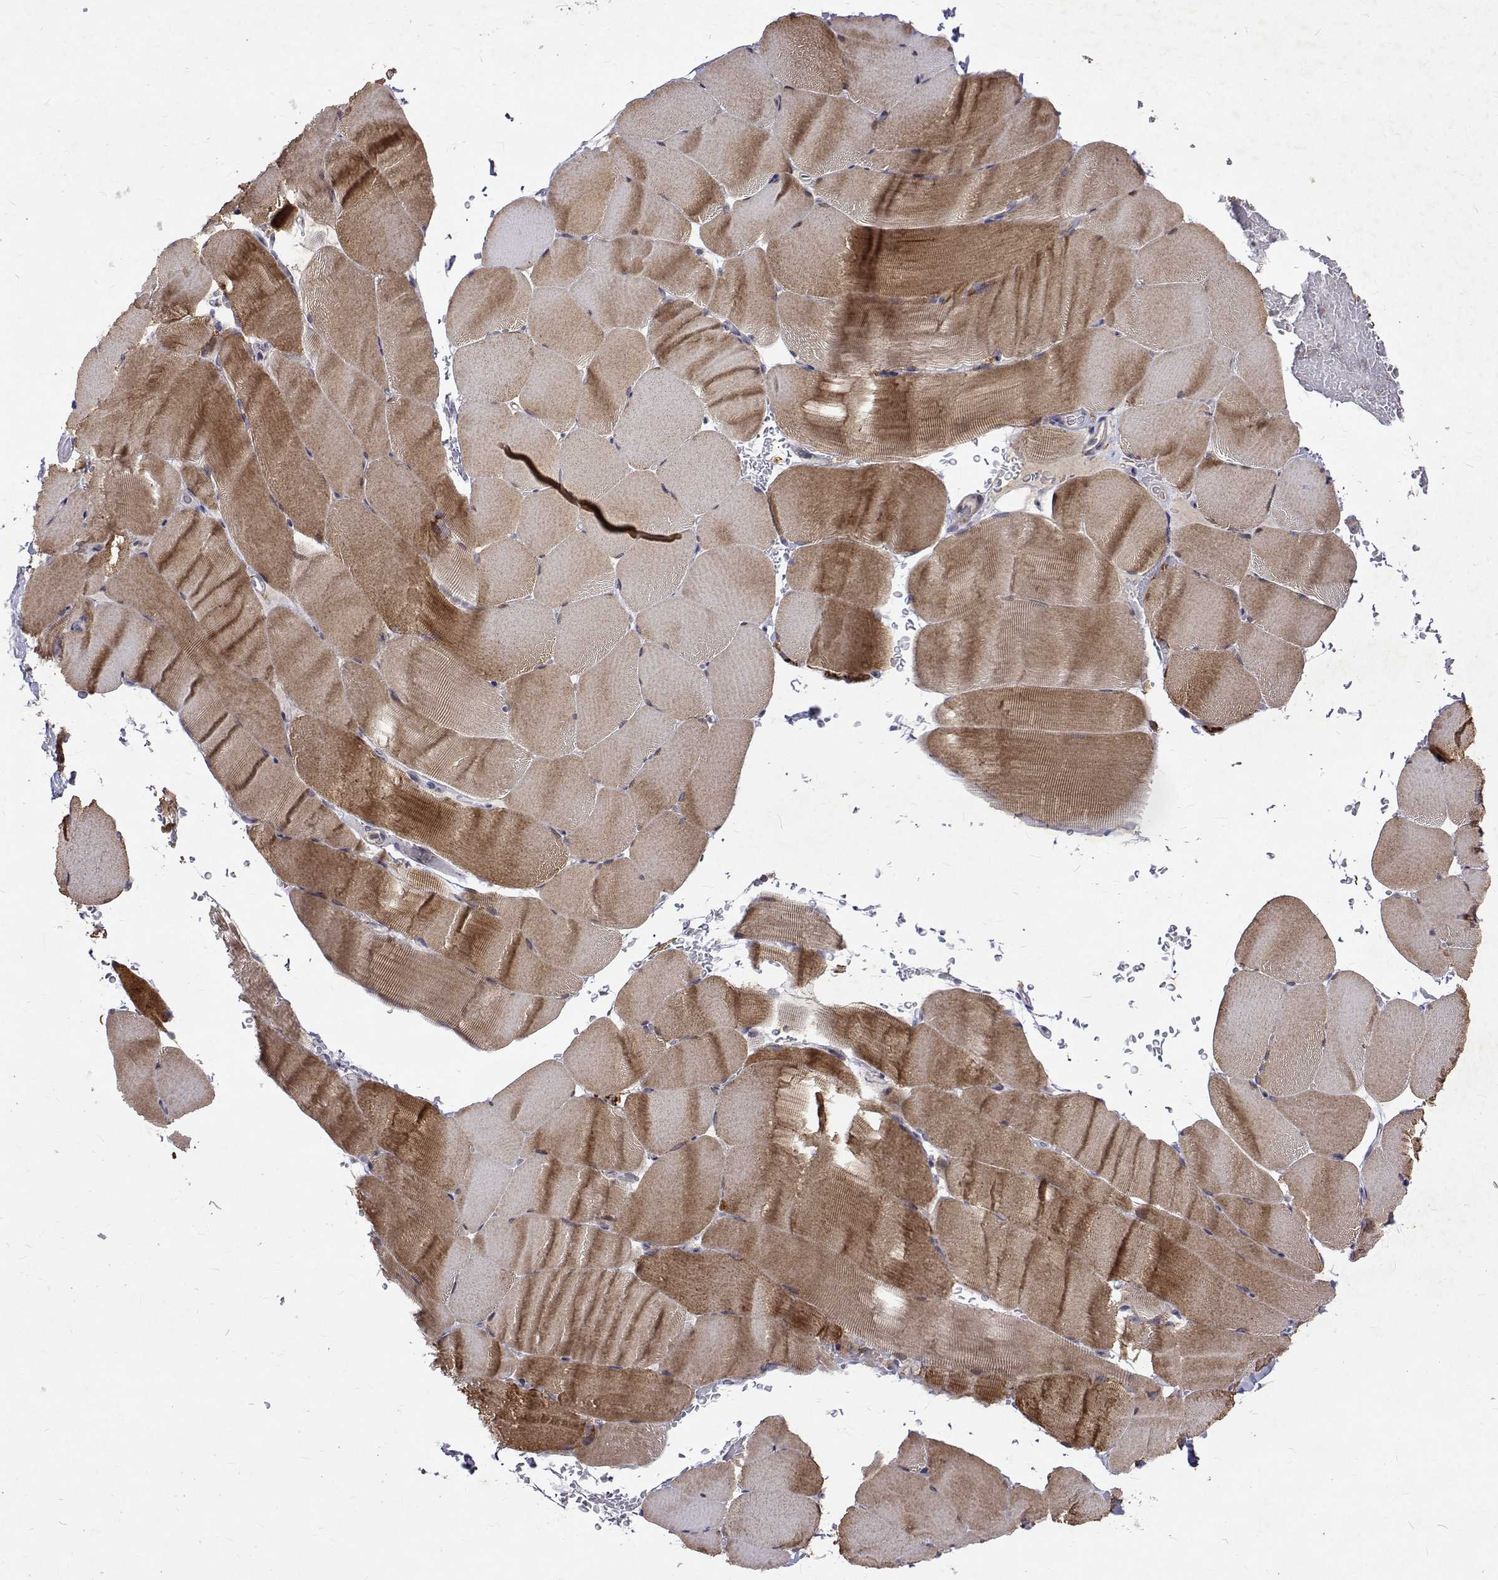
{"staining": {"intensity": "moderate", "quantity": "25%-75%", "location": "cytoplasmic/membranous"}, "tissue": "skeletal muscle", "cell_type": "Myocytes", "image_type": "normal", "snomed": [{"axis": "morphology", "description": "Normal tissue, NOS"}, {"axis": "topography", "description": "Skeletal muscle"}], "caption": "This is an image of immunohistochemistry staining of normal skeletal muscle, which shows moderate positivity in the cytoplasmic/membranous of myocytes.", "gene": "ALKBH8", "patient": {"sex": "female", "age": 37}}